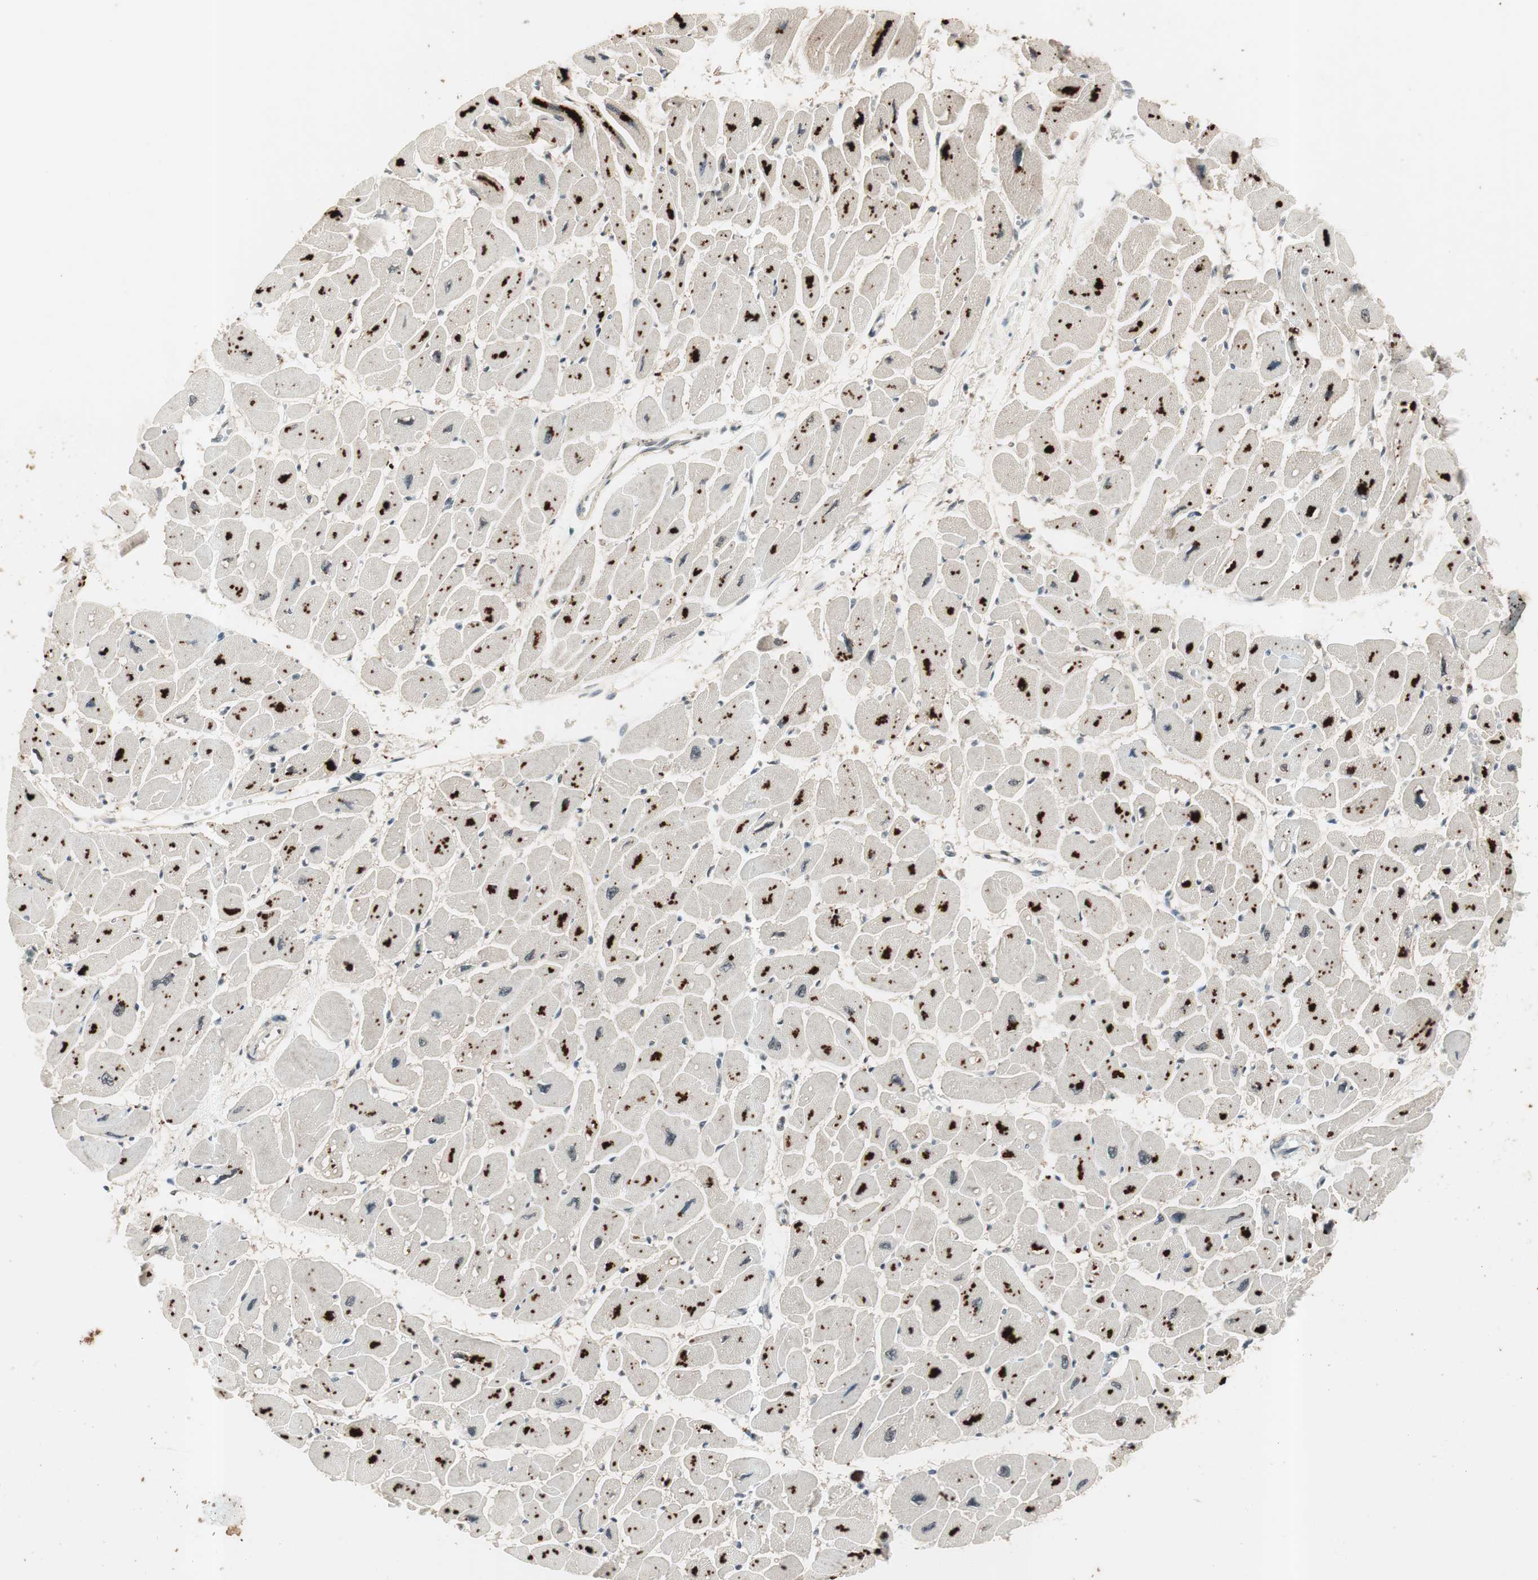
{"staining": {"intensity": "moderate", "quantity": "25%-75%", "location": "cytoplasmic/membranous"}, "tissue": "heart muscle", "cell_type": "Cardiomyocytes", "image_type": "normal", "snomed": [{"axis": "morphology", "description": "Normal tissue, NOS"}, {"axis": "topography", "description": "Heart"}], "caption": "This is a histology image of immunohistochemistry (IHC) staining of benign heart muscle, which shows moderate staining in the cytoplasmic/membranous of cardiomyocytes.", "gene": "NFRKB", "patient": {"sex": "female", "age": 54}}